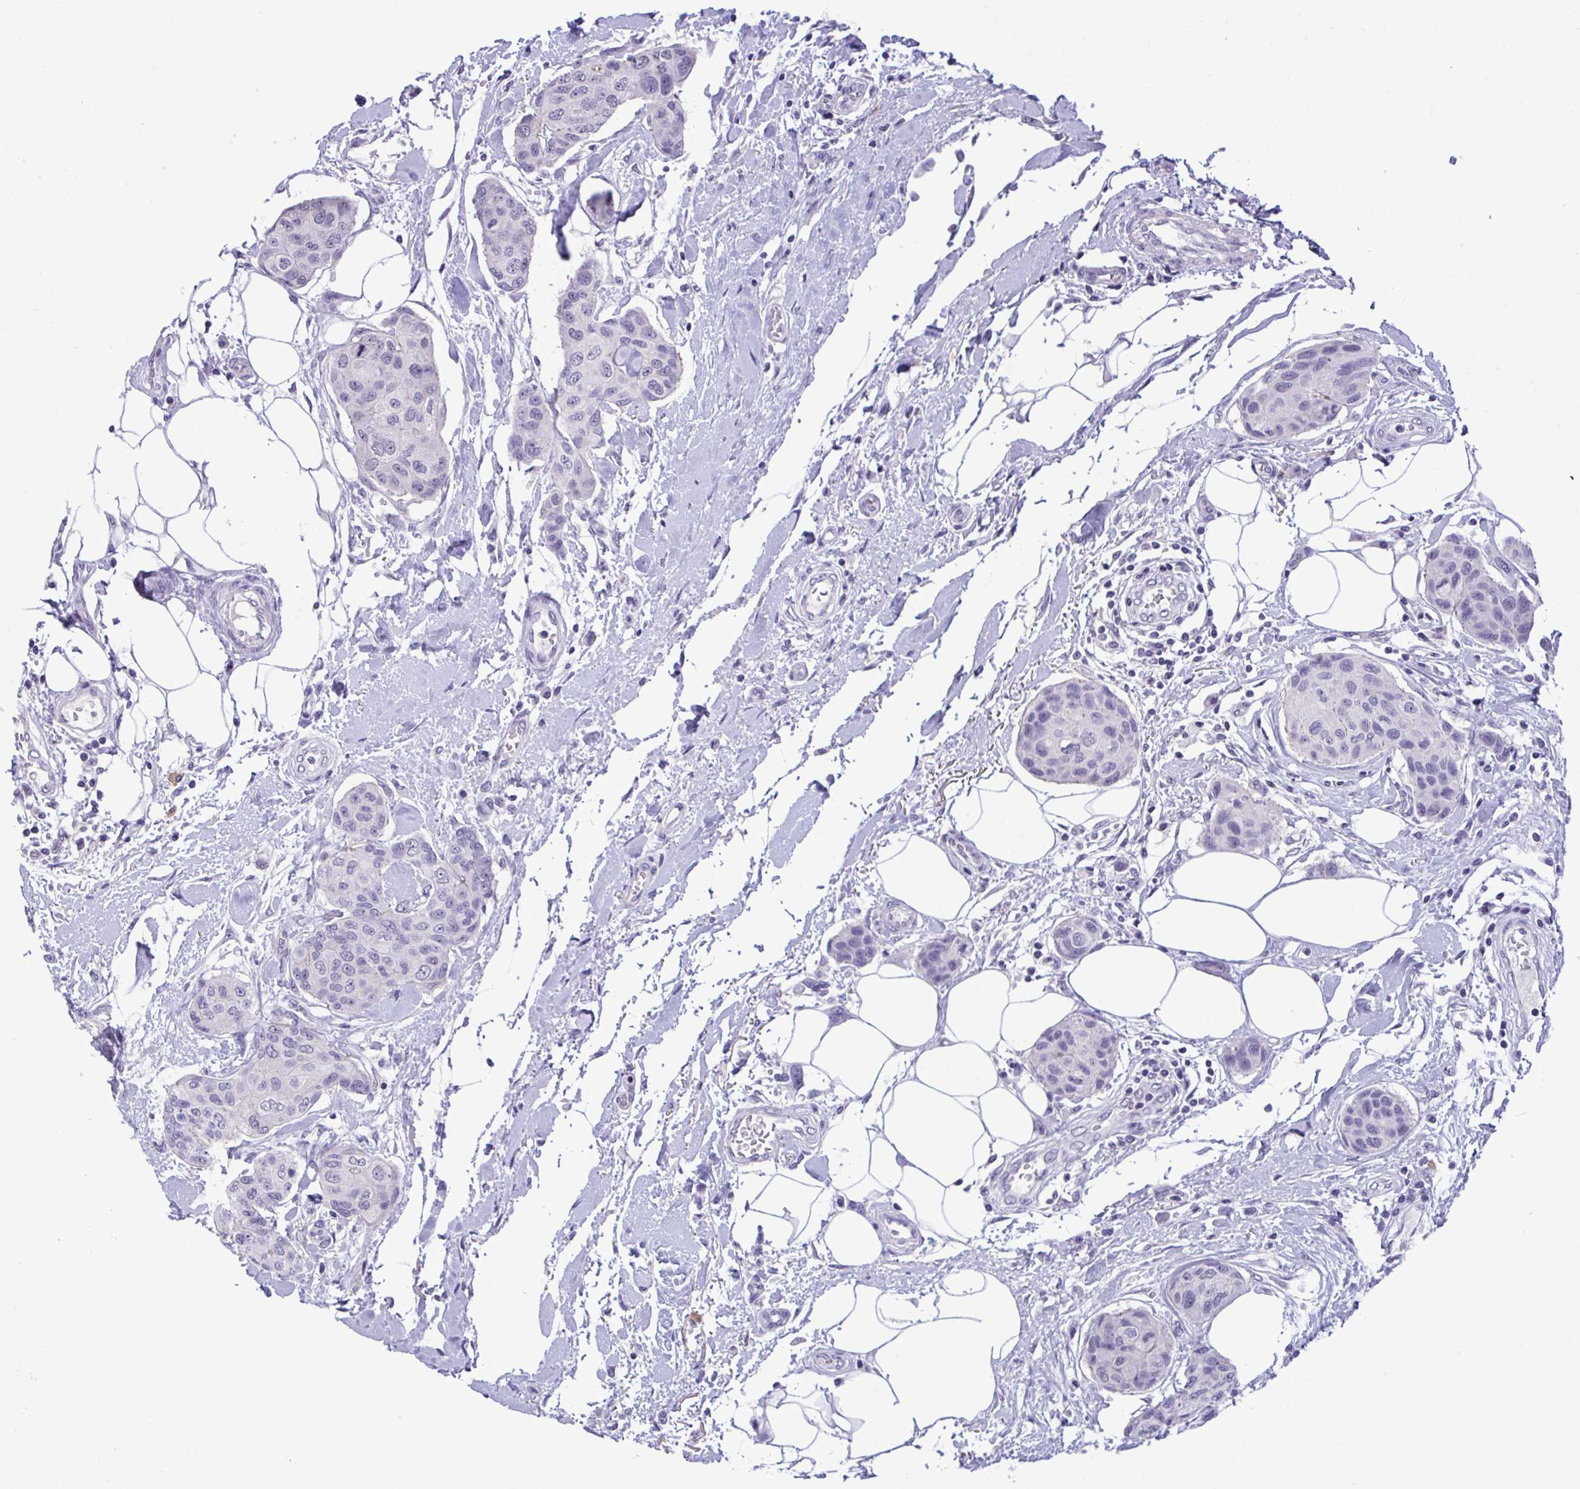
{"staining": {"intensity": "negative", "quantity": "none", "location": "none"}, "tissue": "breast cancer", "cell_type": "Tumor cells", "image_type": "cancer", "snomed": [{"axis": "morphology", "description": "Duct carcinoma"}, {"axis": "topography", "description": "Breast"}, {"axis": "topography", "description": "Lymph node"}], "caption": "A high-resolution micrograph shows IHC staining of intraductal carcinoma (breast), which shows no significant expression in tumor cells.", "gene": "YBX2", "patient": {"sex": "female", "age": 80}}